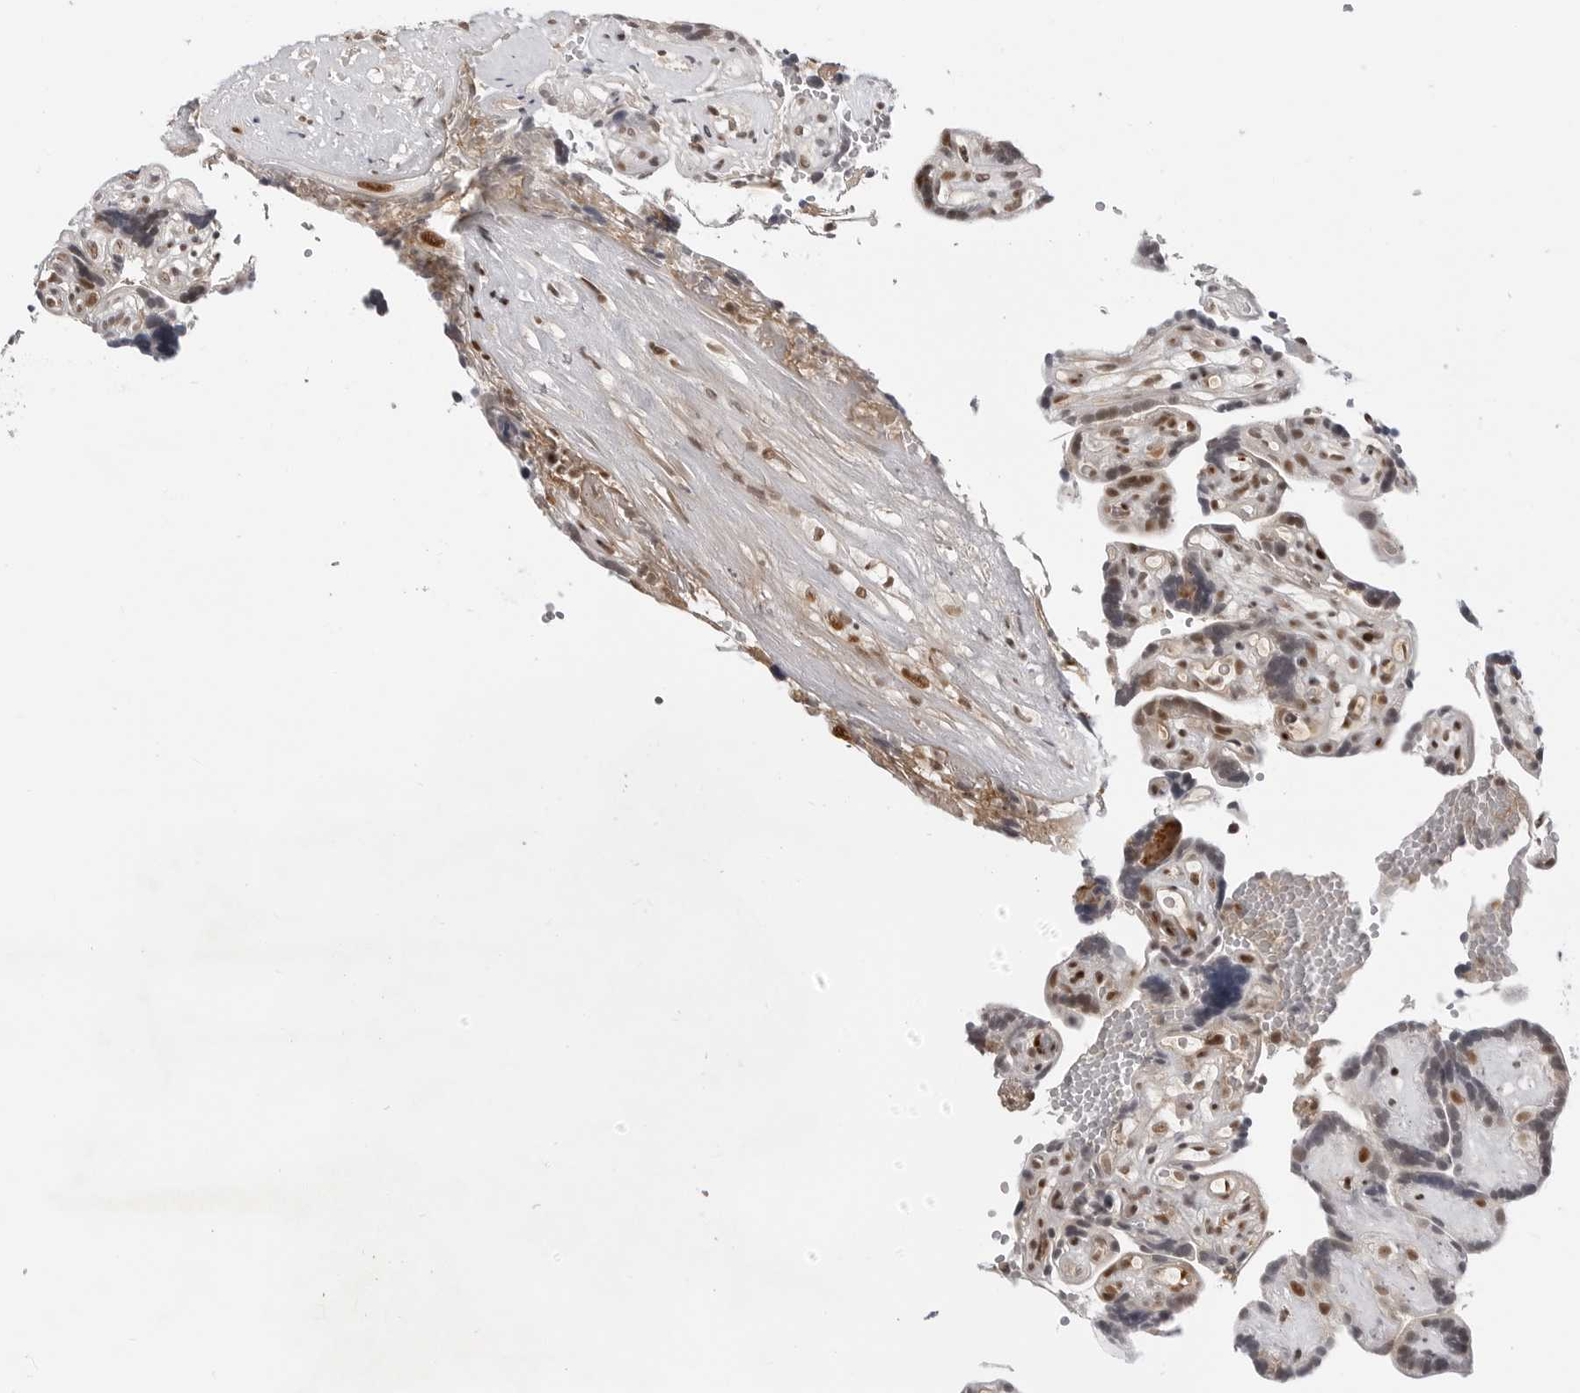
{"staining": {"intensity": "moderate", "quantity": ">75%", "location": "nuclear"}, "tissue": "placenta", "cell_type": "Decidual cells", "image_type": "normal", "snomed": [{"axis": "morphology", "description": "Normal tissue, NOS"}, {"axis": "topography", "description": "Placenta"}], "caption": "IHC (DAB) staining of unremarkable human placenta reveals moderate nuclear protein positivity in about >75% of decidual cells. The staining is performed using DAB (3,3'-diaminobenzidine) brown chromogen to label protein expression. The nuclei are counter-stained blue using hematoxylin.", "gene": "C8orf33", "patient": {"sex": "female", "age": 30}}